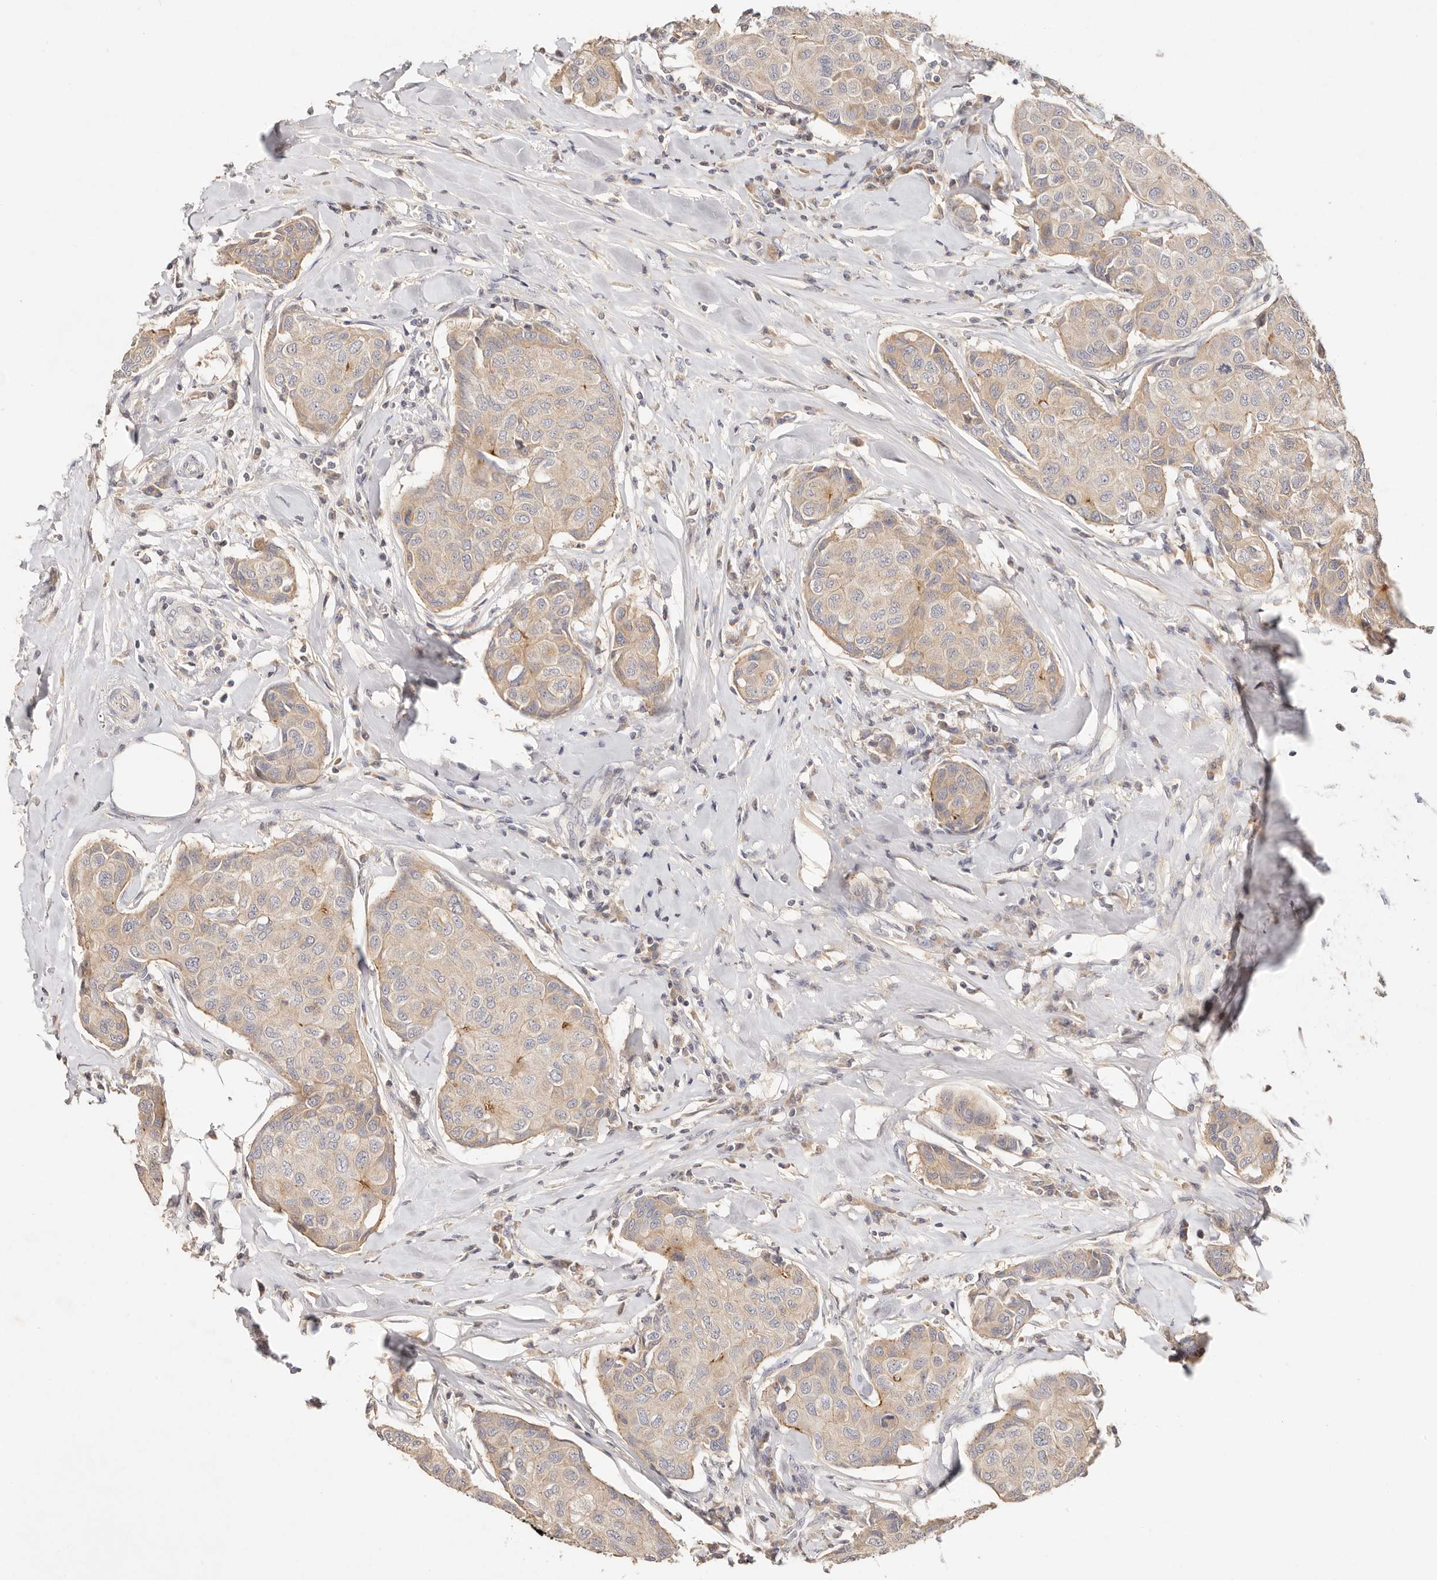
{"staining": {"intensity": "weak", "quantity": "<25%", "location": "cytoplasmic/membranous"}, "tissue": "breast cancer", "cell_type": "Tumor cells", "image_type": "cancer", "snomed": [{"axis": "morphology", "description": "Duct carcinoma"}, {"axis": "topography", "description": "Breast"}], "caption": "High power microscopy image of an immunohistochemistry (IHC) image of infiltrating ductal carcinoma (breast), revealing no significant expression in tumor cells.", "gene": "CXADR", "patient": {"sex": "female", "age": 80}}